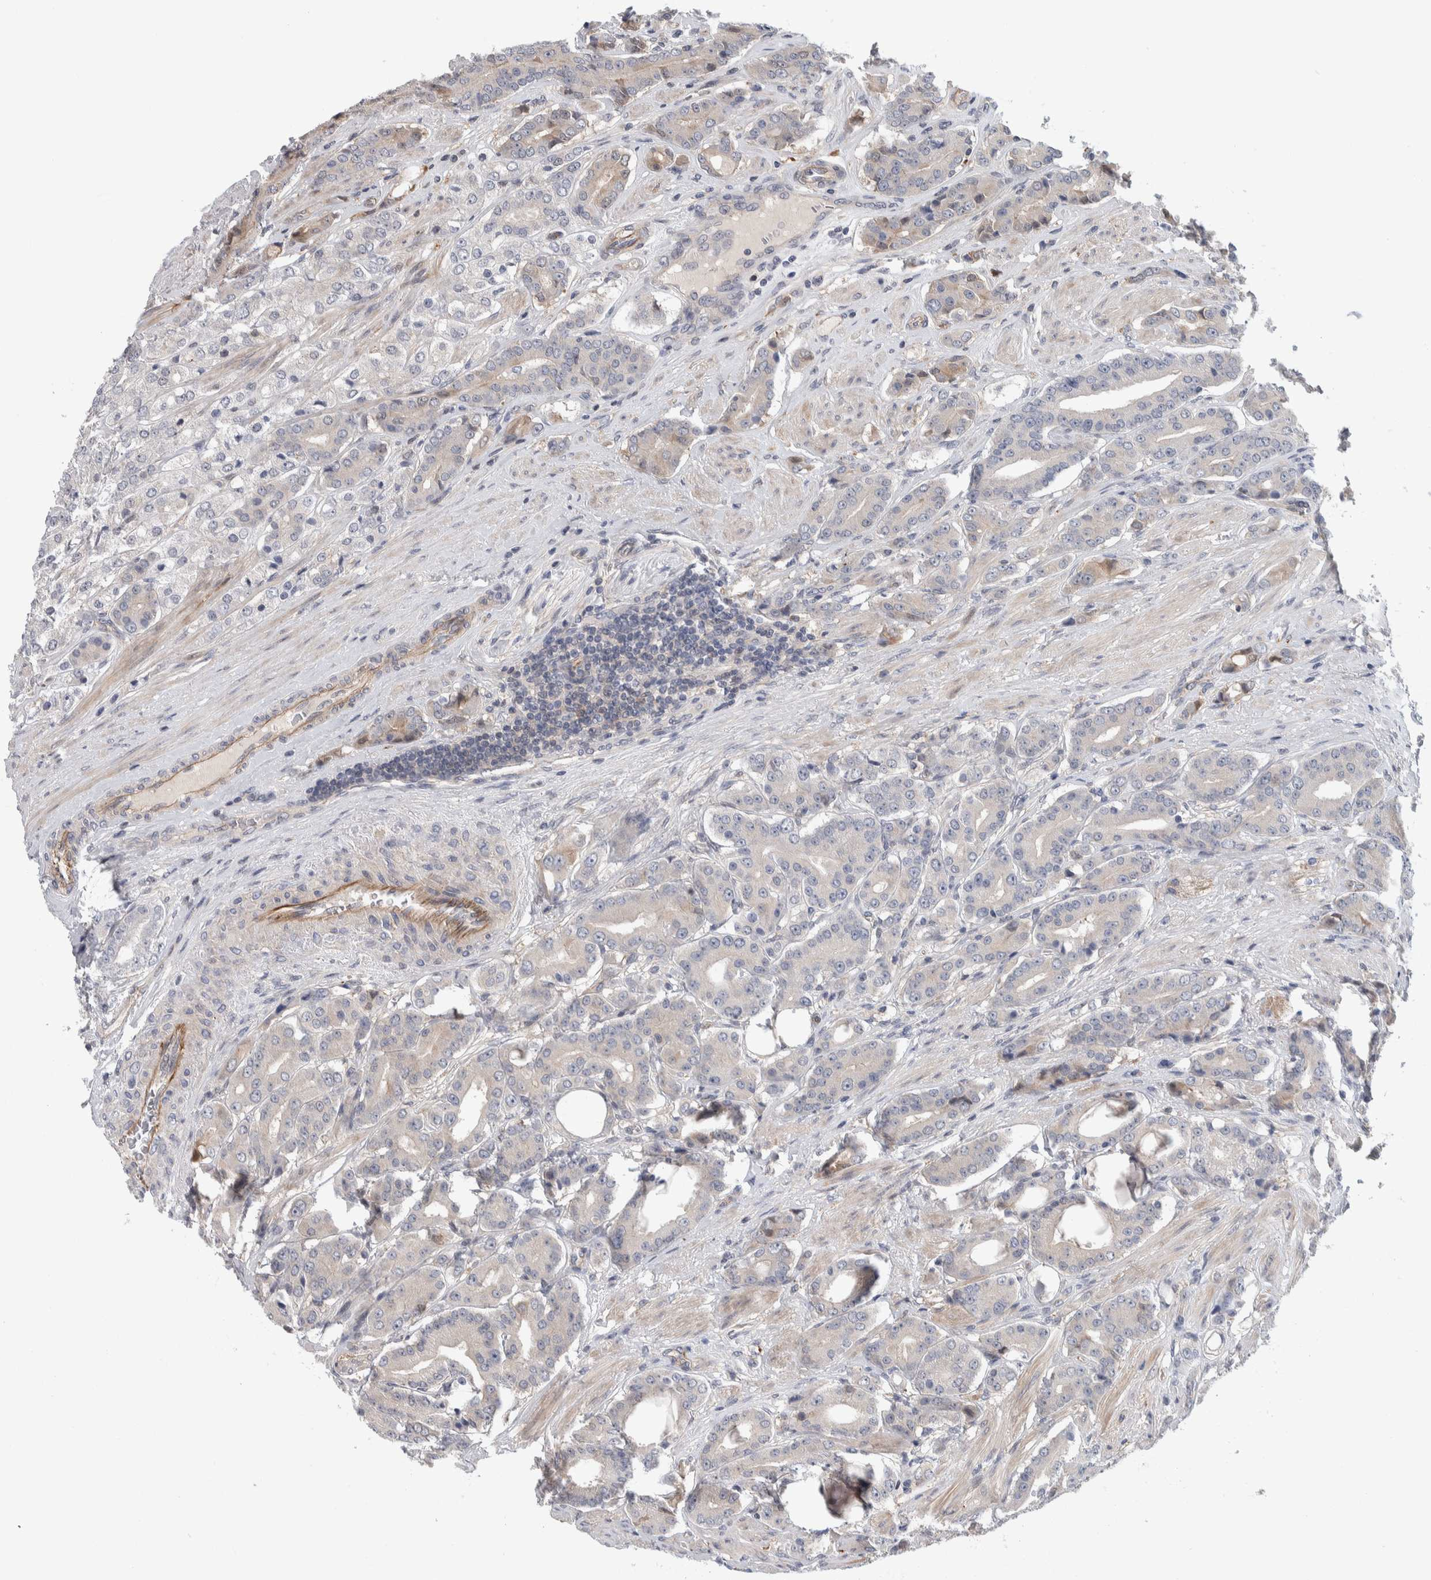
{"staining": {"intensity": "weak", "quantity": "<25%", "location": "cytoplasmic/membranous"}, "tissue": "prostate cancer", "cell_type": "Tumor cells", "image_type": "cancer", "snomed": [{"axis": "morphology", "description": "Adenocarcinoma, High grade"}, {"axis": "topography", "description": "Prostate"}], "caption": "Adenocarcinoma (high-grade) (prostate) was stained to show a protein in brown. There is no significant staining in tumor cells.", "gene": "ZNF862", "patient": {"sex": "male", "age": 71}}